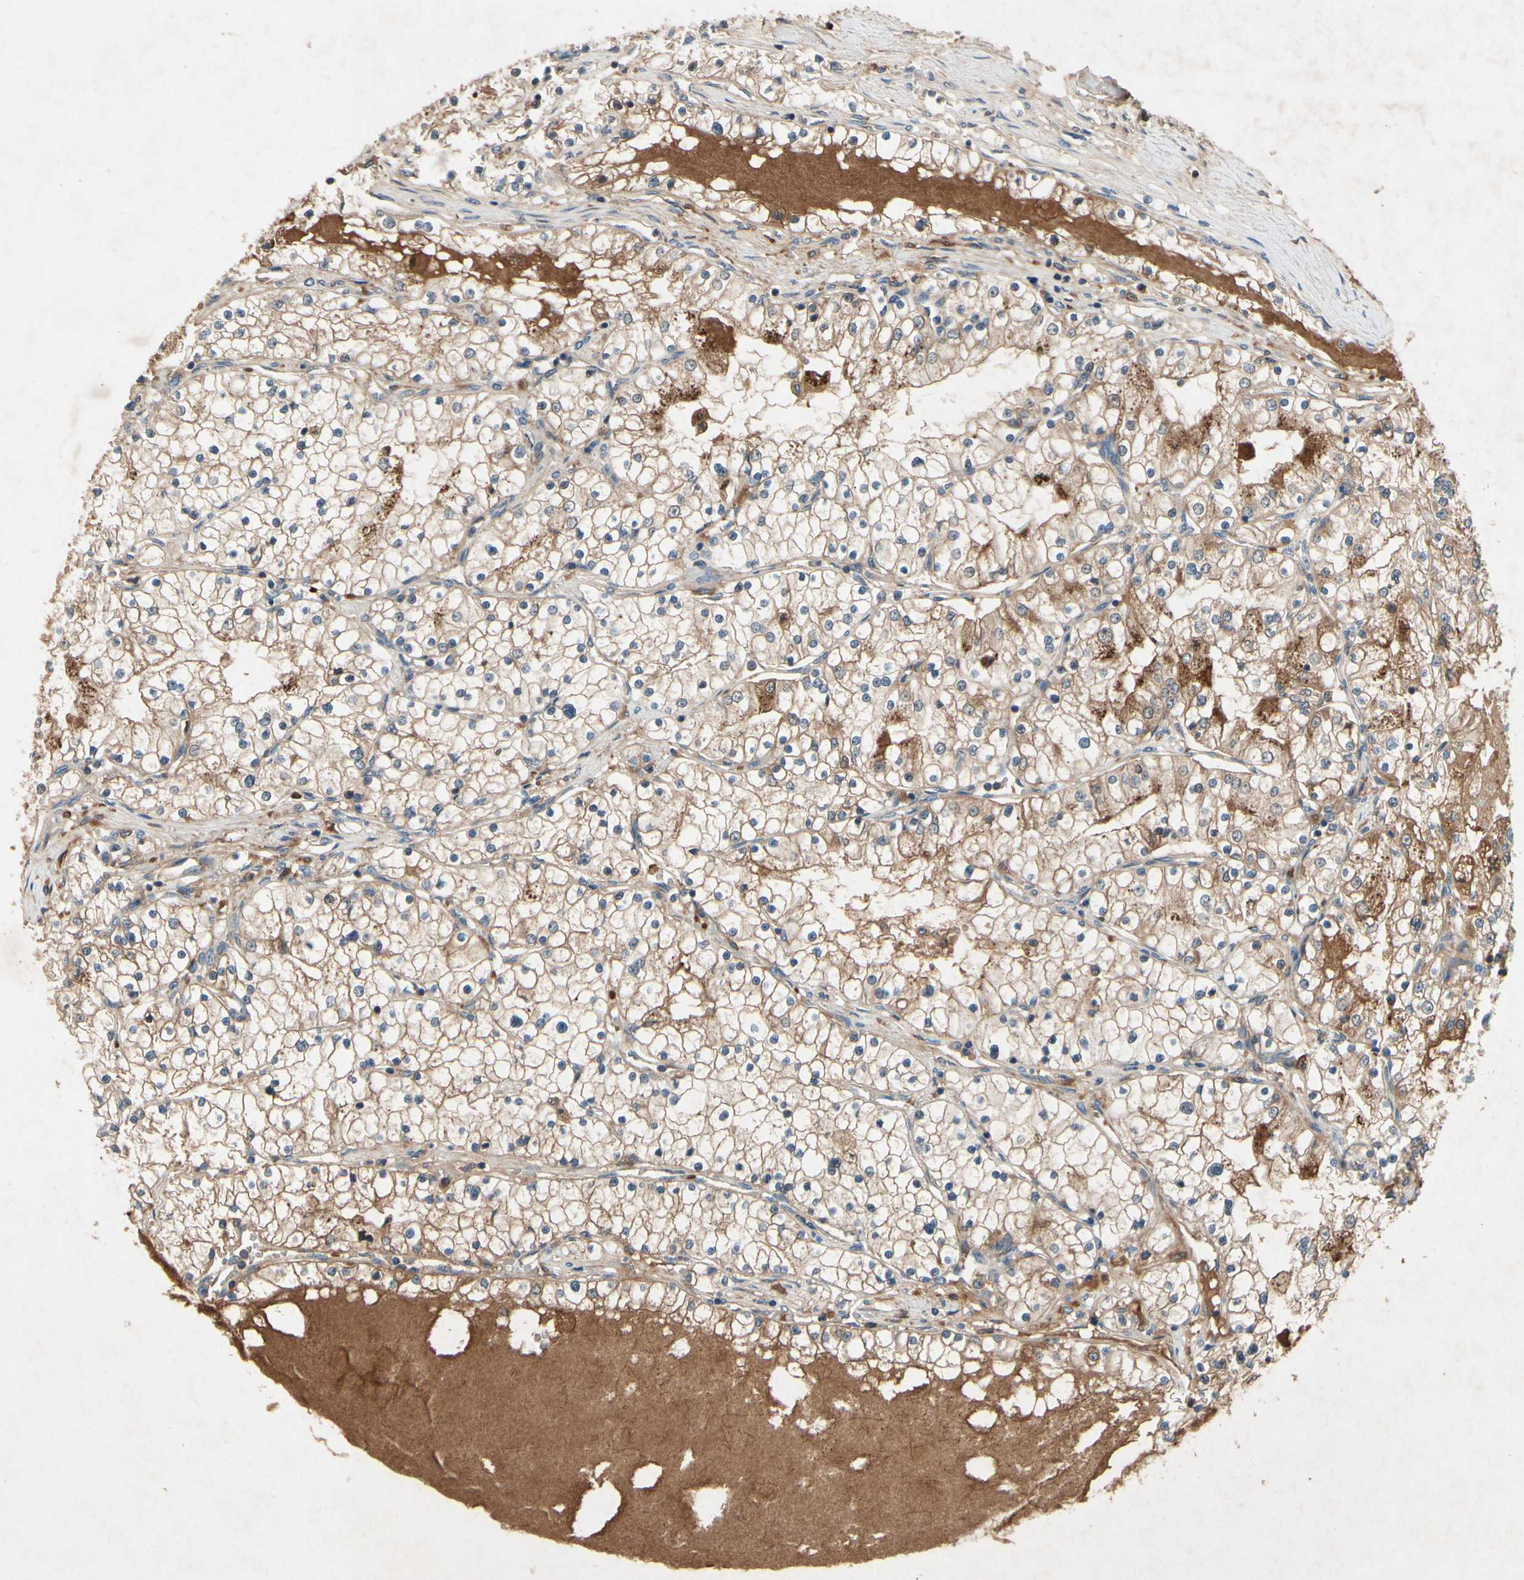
{"staining": {"intensity": "weak", "quantity": ">75%", "location": "cytoplasmic/membranous"}, "tissue": "renal cancer", "cell_type": "Tumor cells", "image_type": "cancer", "snomed": [{"axis": "morphology", "description": "Adenocarcinoma, NOS"}, {"axis": "topography", "description": "Kidney"}], "caption": "Renal cancer stained for a protein (brown) displays weak cytoplasmic/membranous positive expression in about >75% of tumor cells.", "gene": "IL1RL1", "patient": {"sex": "male", "age": 68}}